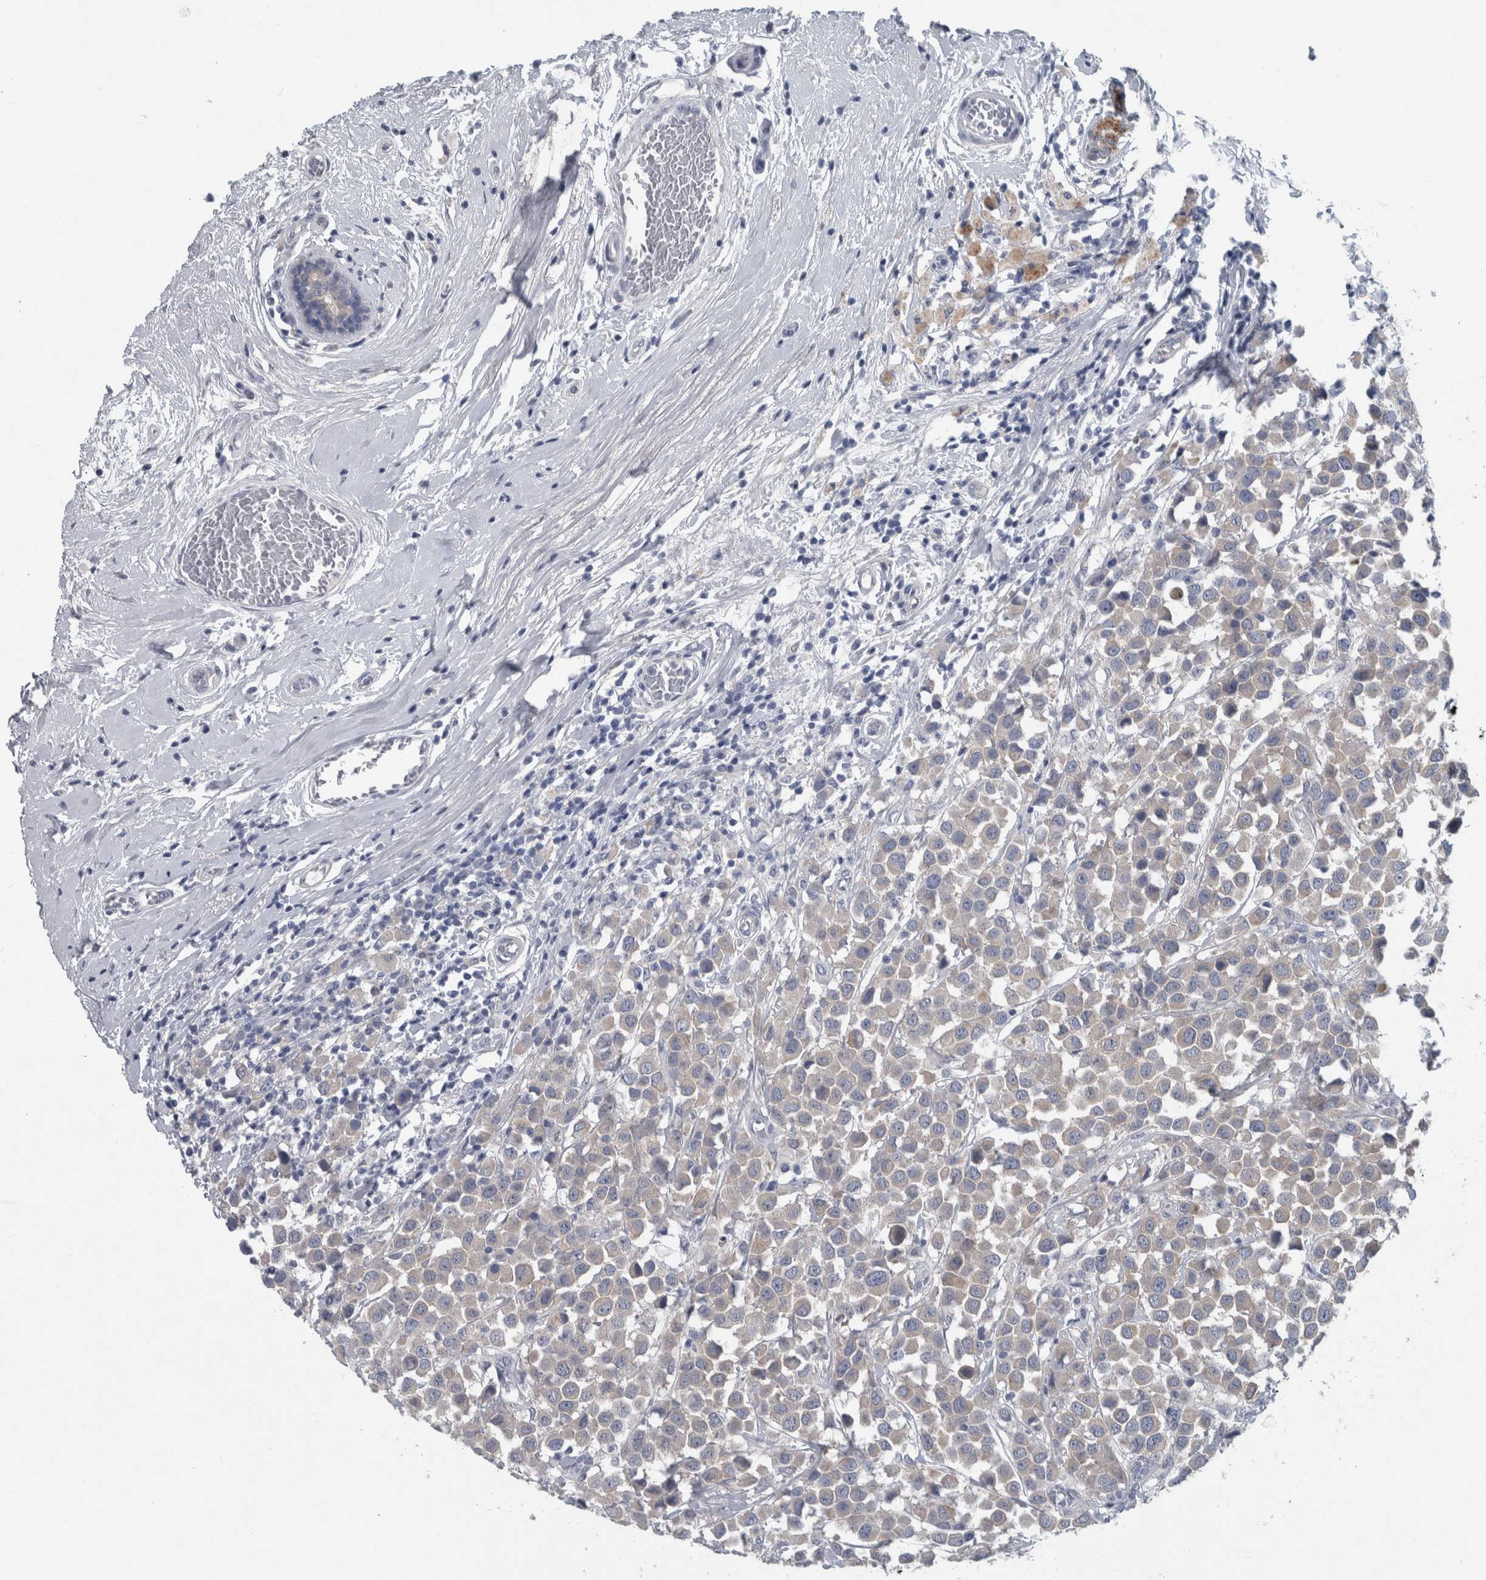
{"staining": {"intensity": "negative", "quantity": "none", "location": "none"}, "tissue": "breast cancer", "cell_type": "Tumor cells", "image_type": "cancer", "snomed": [{"axis": "morphology", "description": "Duct carcinoma"}, {"axis": "topography", "description": "Breast"}], "caption": "A histopathology image of human breast cancer (intraductal carcinoma) is negative for staining in tumor cells.", "gene": "FAM83H", "patient": {"sex": "female", "age": 61}}